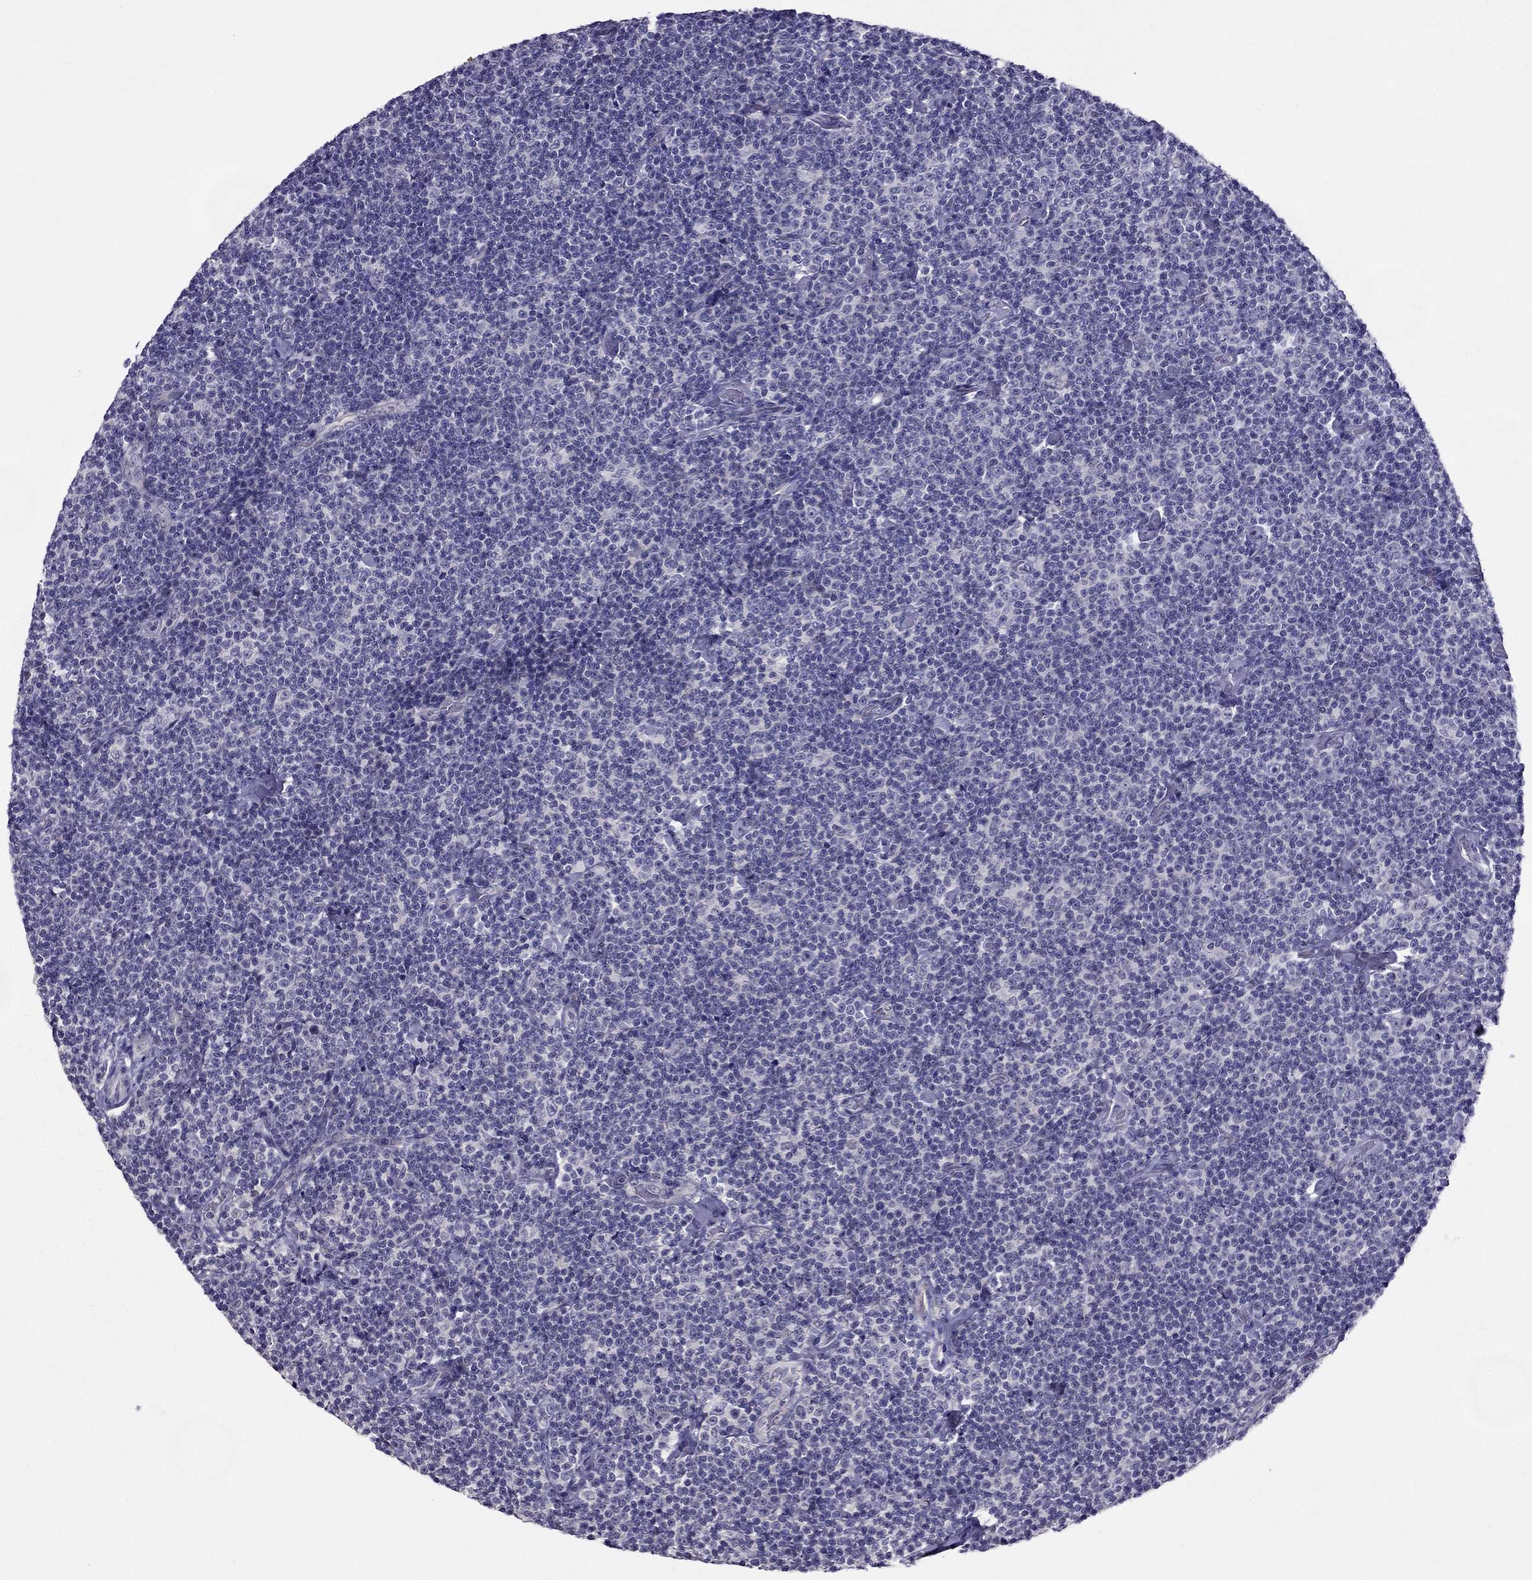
{"staining": {"intensity": "negative", "quantity": "none", "location": "none"}, "tissue": "lymphoma", "cell_type": "Tumor cells", "image_type": "cancer", "snomed": [{"axis": "morphology", "description": "Malignant lymphoma, non-Hodgkin's type, Low grade"}, {"axis": "topography", "description": "Lymph node"}], "caption": "Tumor cells show no significant protein positivity in lymphoma.", "gene": "DUSP15", "patient": {"sex": "male", "age": 81}}